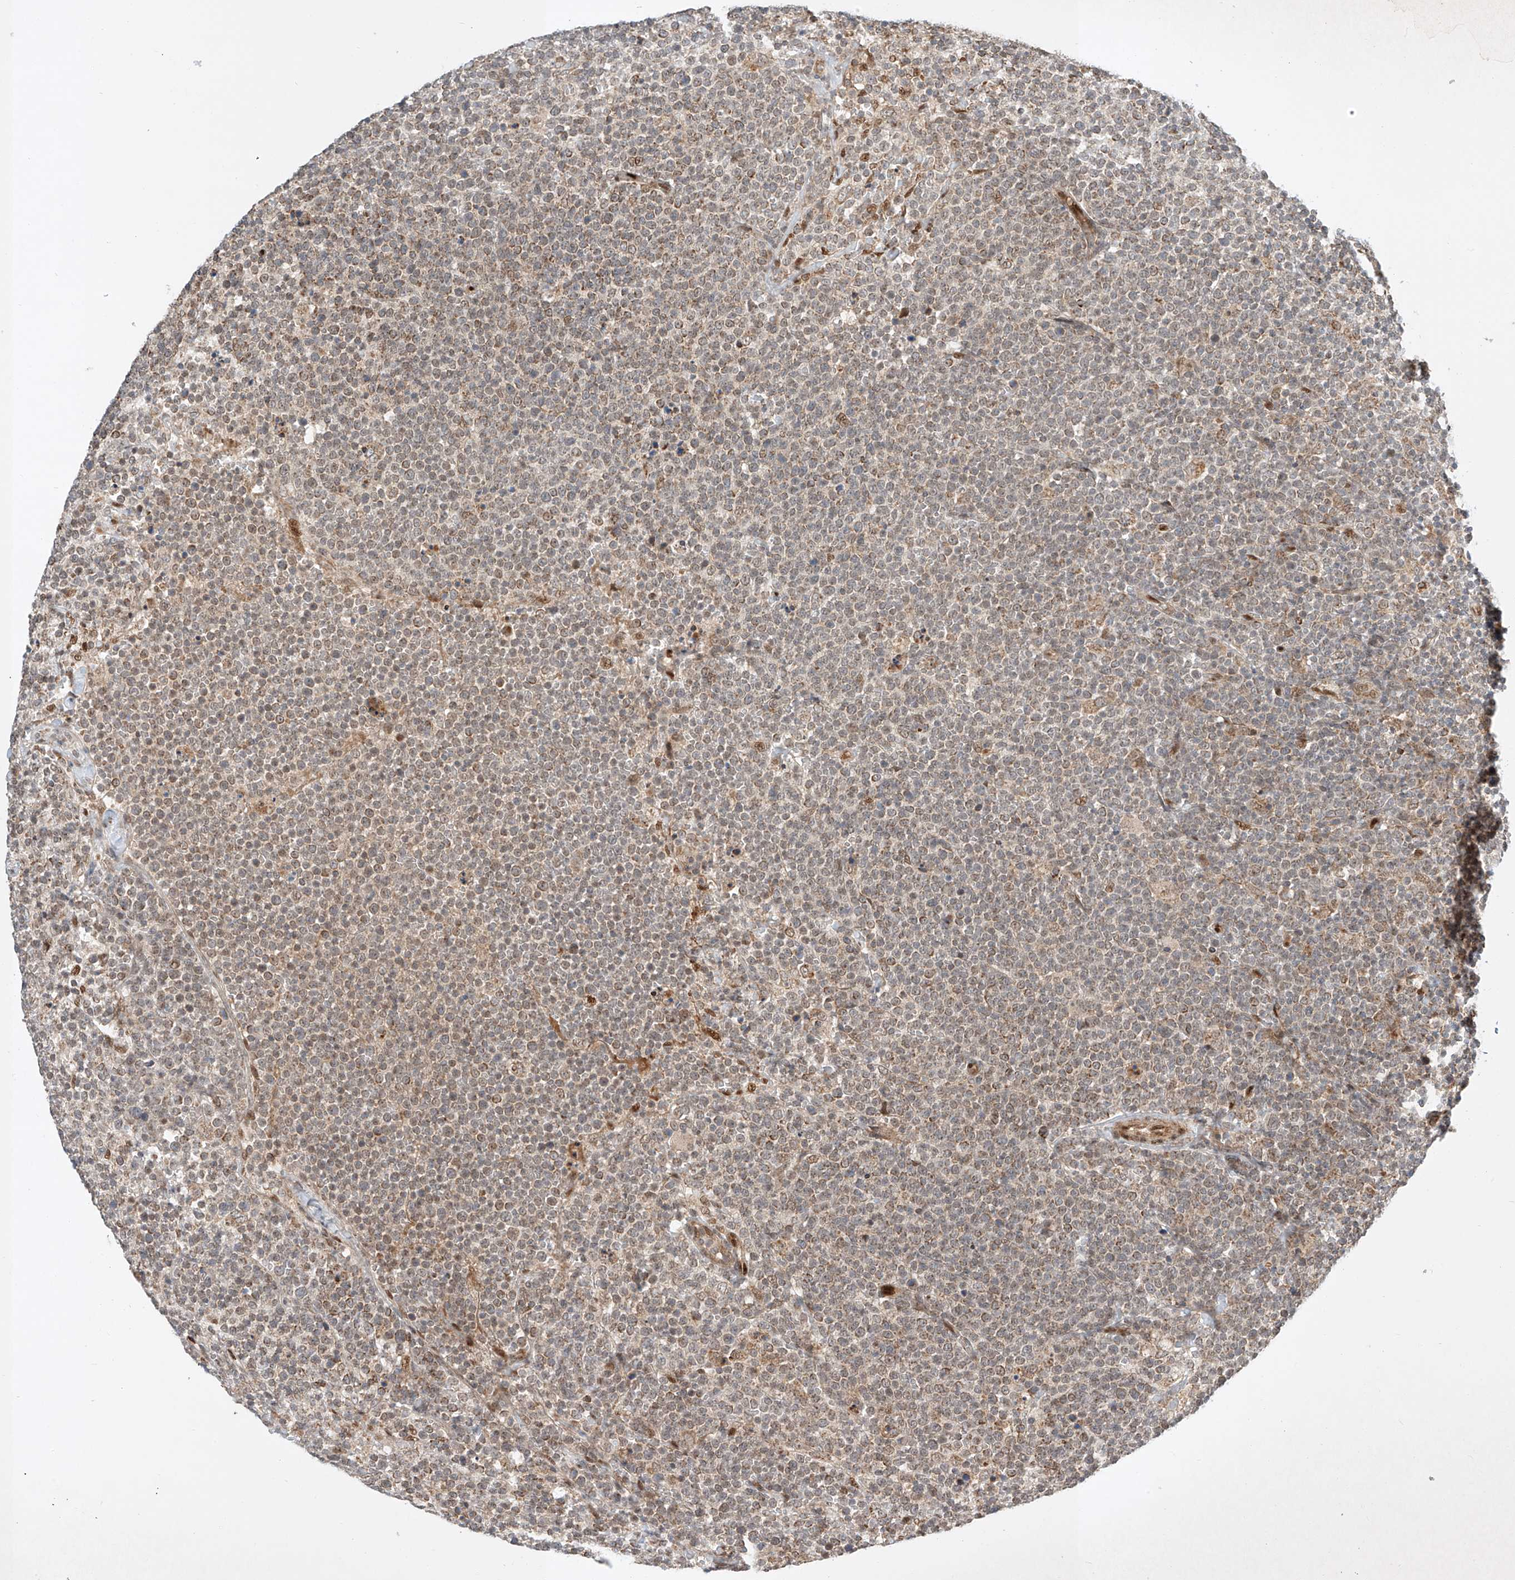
{"staining": {"intensity": "moderate", "quantity": "25%-75%", "location": "cytoplasmic/membranous"}, "tissue": "lymphoma", "cell_type": "Tumor cells", "image_type": "cancer", "snomed": [{"axis": "morphology", "description": "Malignant lymphoma, non-Hodgkin's type, High grade"}, {"axis": "topography", "description": "Lymph node"}], "caption": "A photomicrograph showing moderate cytoplasmic/membranous positivity in about 25%-75% of tumor cells in malignant lymphoma, non-Hodgkin's type (high-grade), as visualized by brown immunohistochemical staining.", "gene": "EPG5", "patient": {"sex": "male", "age": 61}}